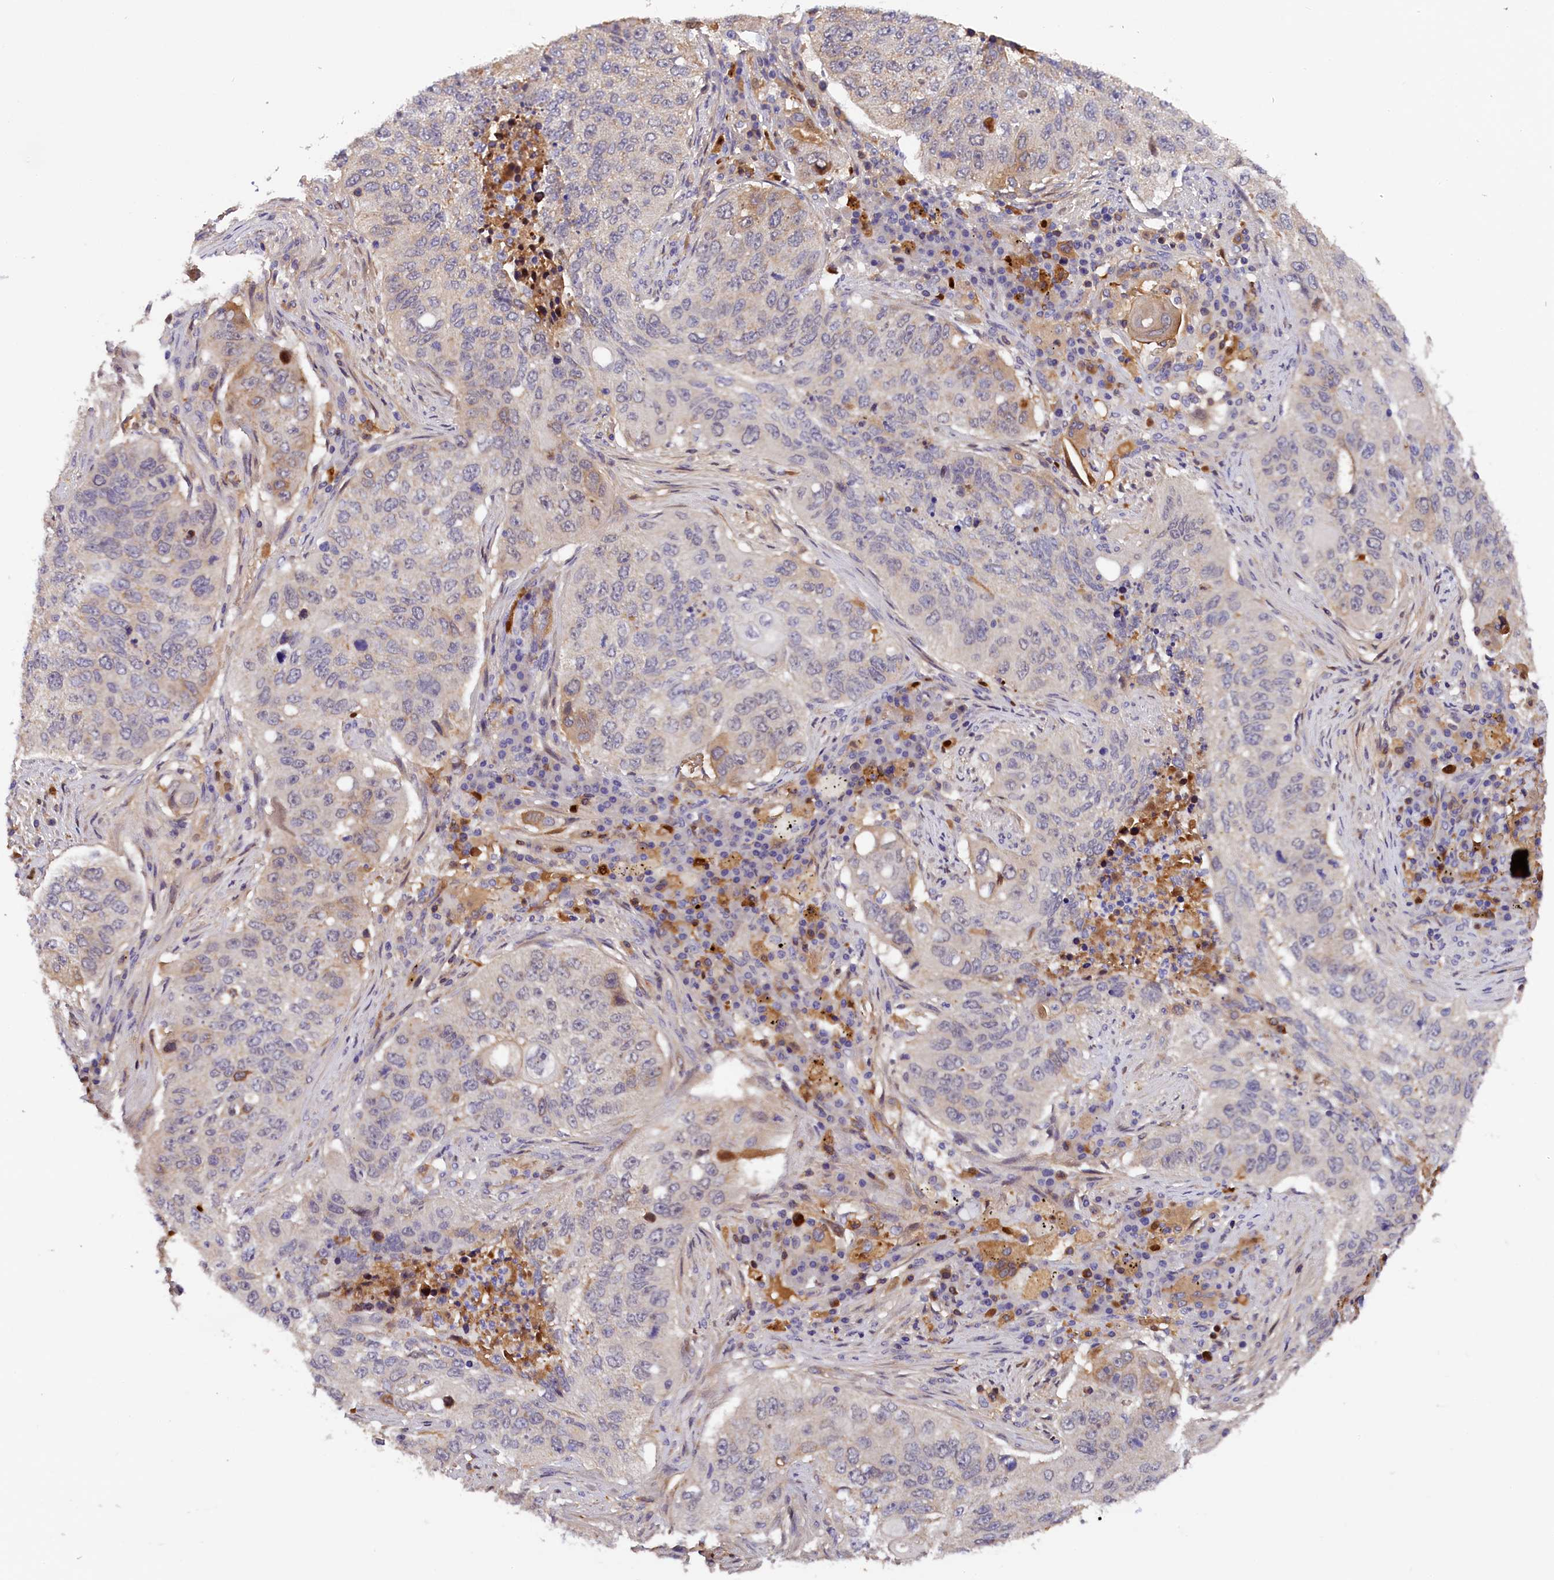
{"staining": {"intensity": "weak", "quantity": "<25%", "location": "cytoplasmic/membranous"}, "tissue": "lung cancer", "cell_type": "Tumor cells", "image_type": "cancer", "snomed": [{"axis": "morphology", "description": "Squamous cell carcinoma, NOS"}, {"axis": "topography", "description": "Lung"}], "caption": "There is no significant expression in tumor cells of lung squamous cell carcinoma.", "gene": "PHAF1", "patient": {"sex": "female", "age": 63}}